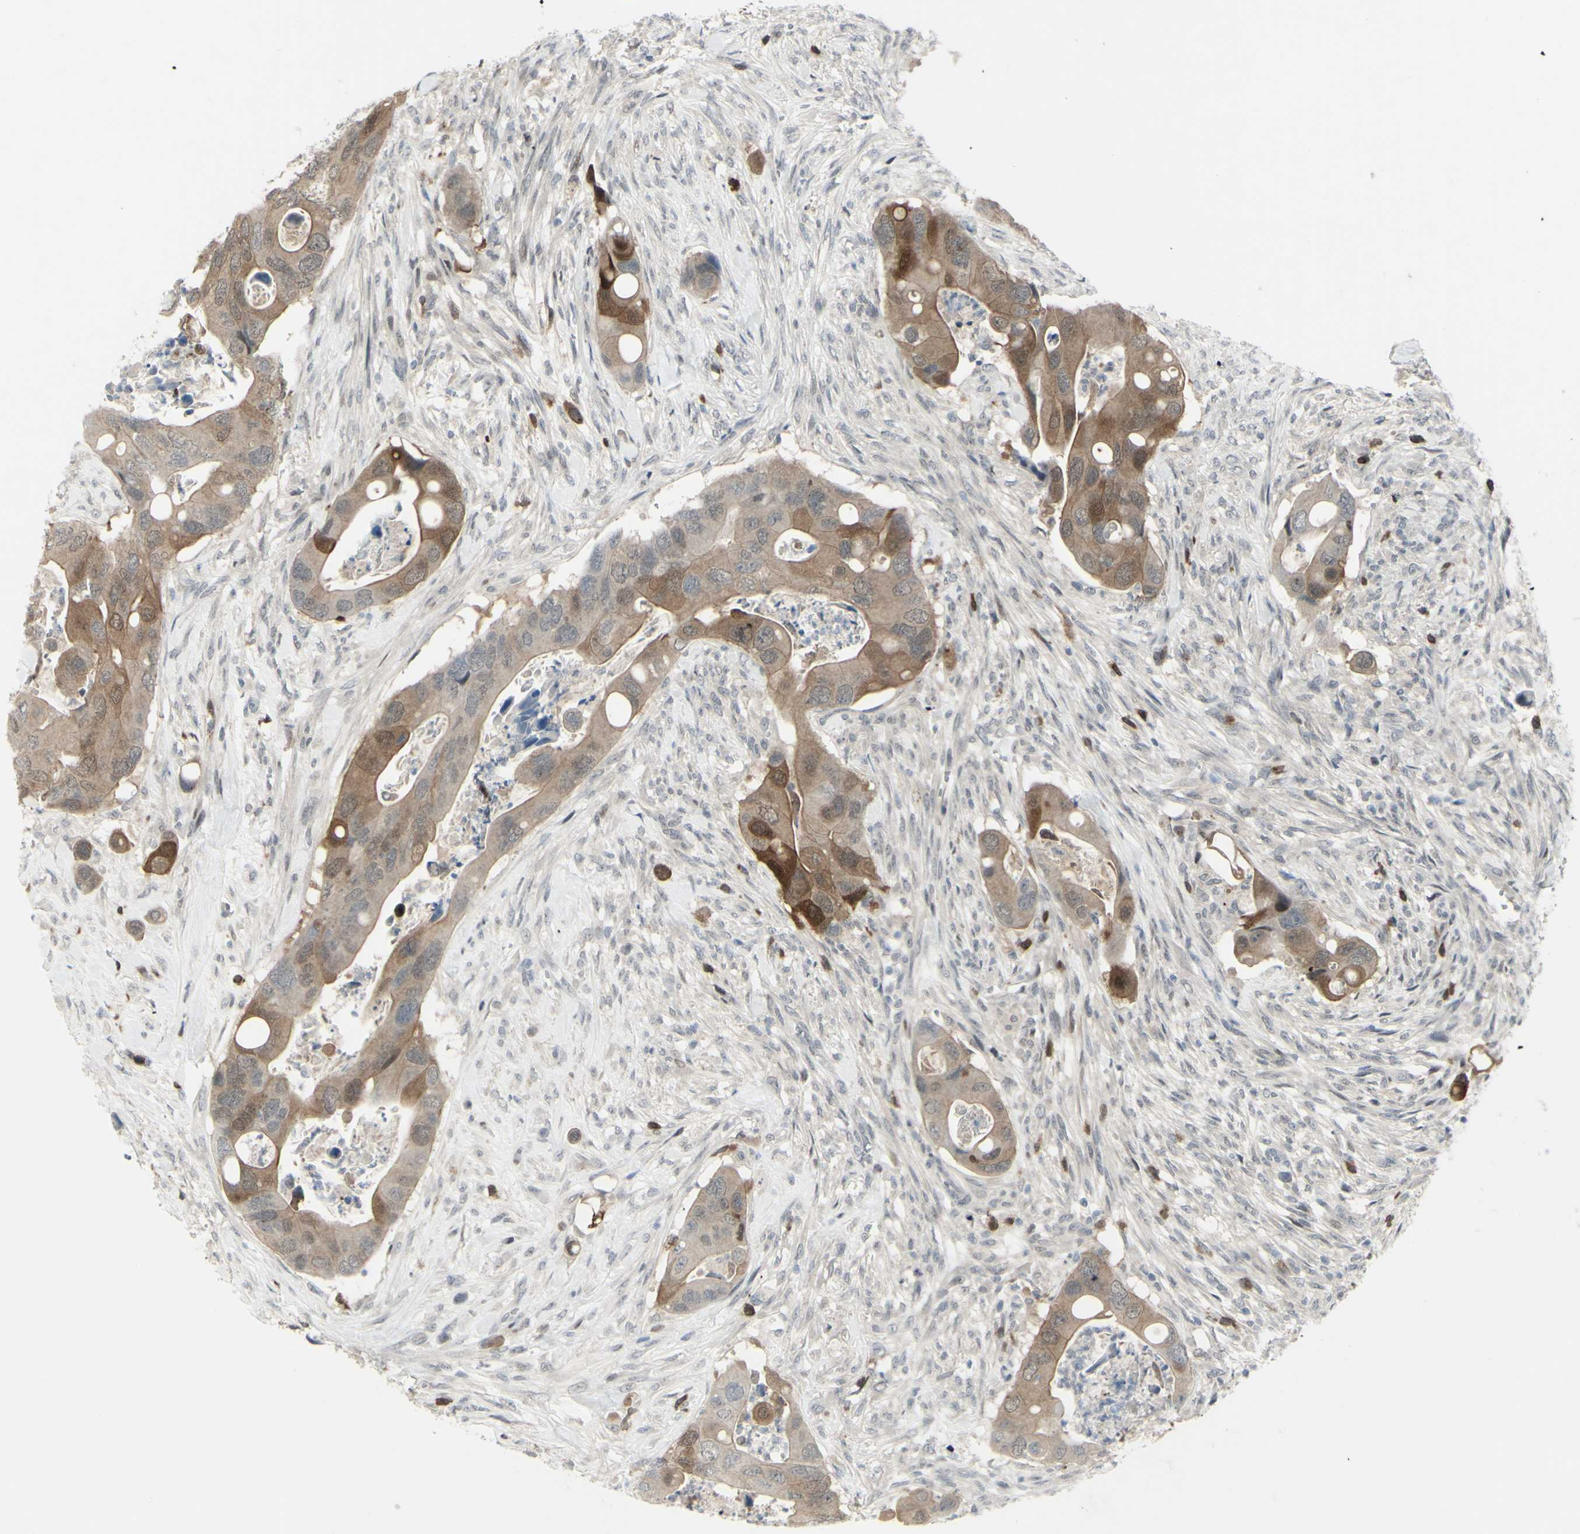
{"staining": {"intensity": "moderate", "quantity": "25%-75%", "location": "cytoplasmic/membranous"}, "tissue": "colorectal cancer", "cell_type": "Tumor cells", "image_type": "cancer", "snomed": [{"axis": "morphology", "description": "Adenocarcinoma, NOS"}, {"axis": "topography", "description": "Rectum"}], "caption": "IHC staining of colorectal cancer, which reveals medium levels of moderate cytoplasmic/membranous staining in about 25%-75% of tumor cells indicating moderate cytoplasmic/membranous protein positivity. The staining was performed using DAB (3,3'-diaminobenzidine) (brown) for protein detection and nuclei were counterstained in hematoxylin (blue).", "gene": "ETNK1", "patient": {"sex": "female", "age": 57}}